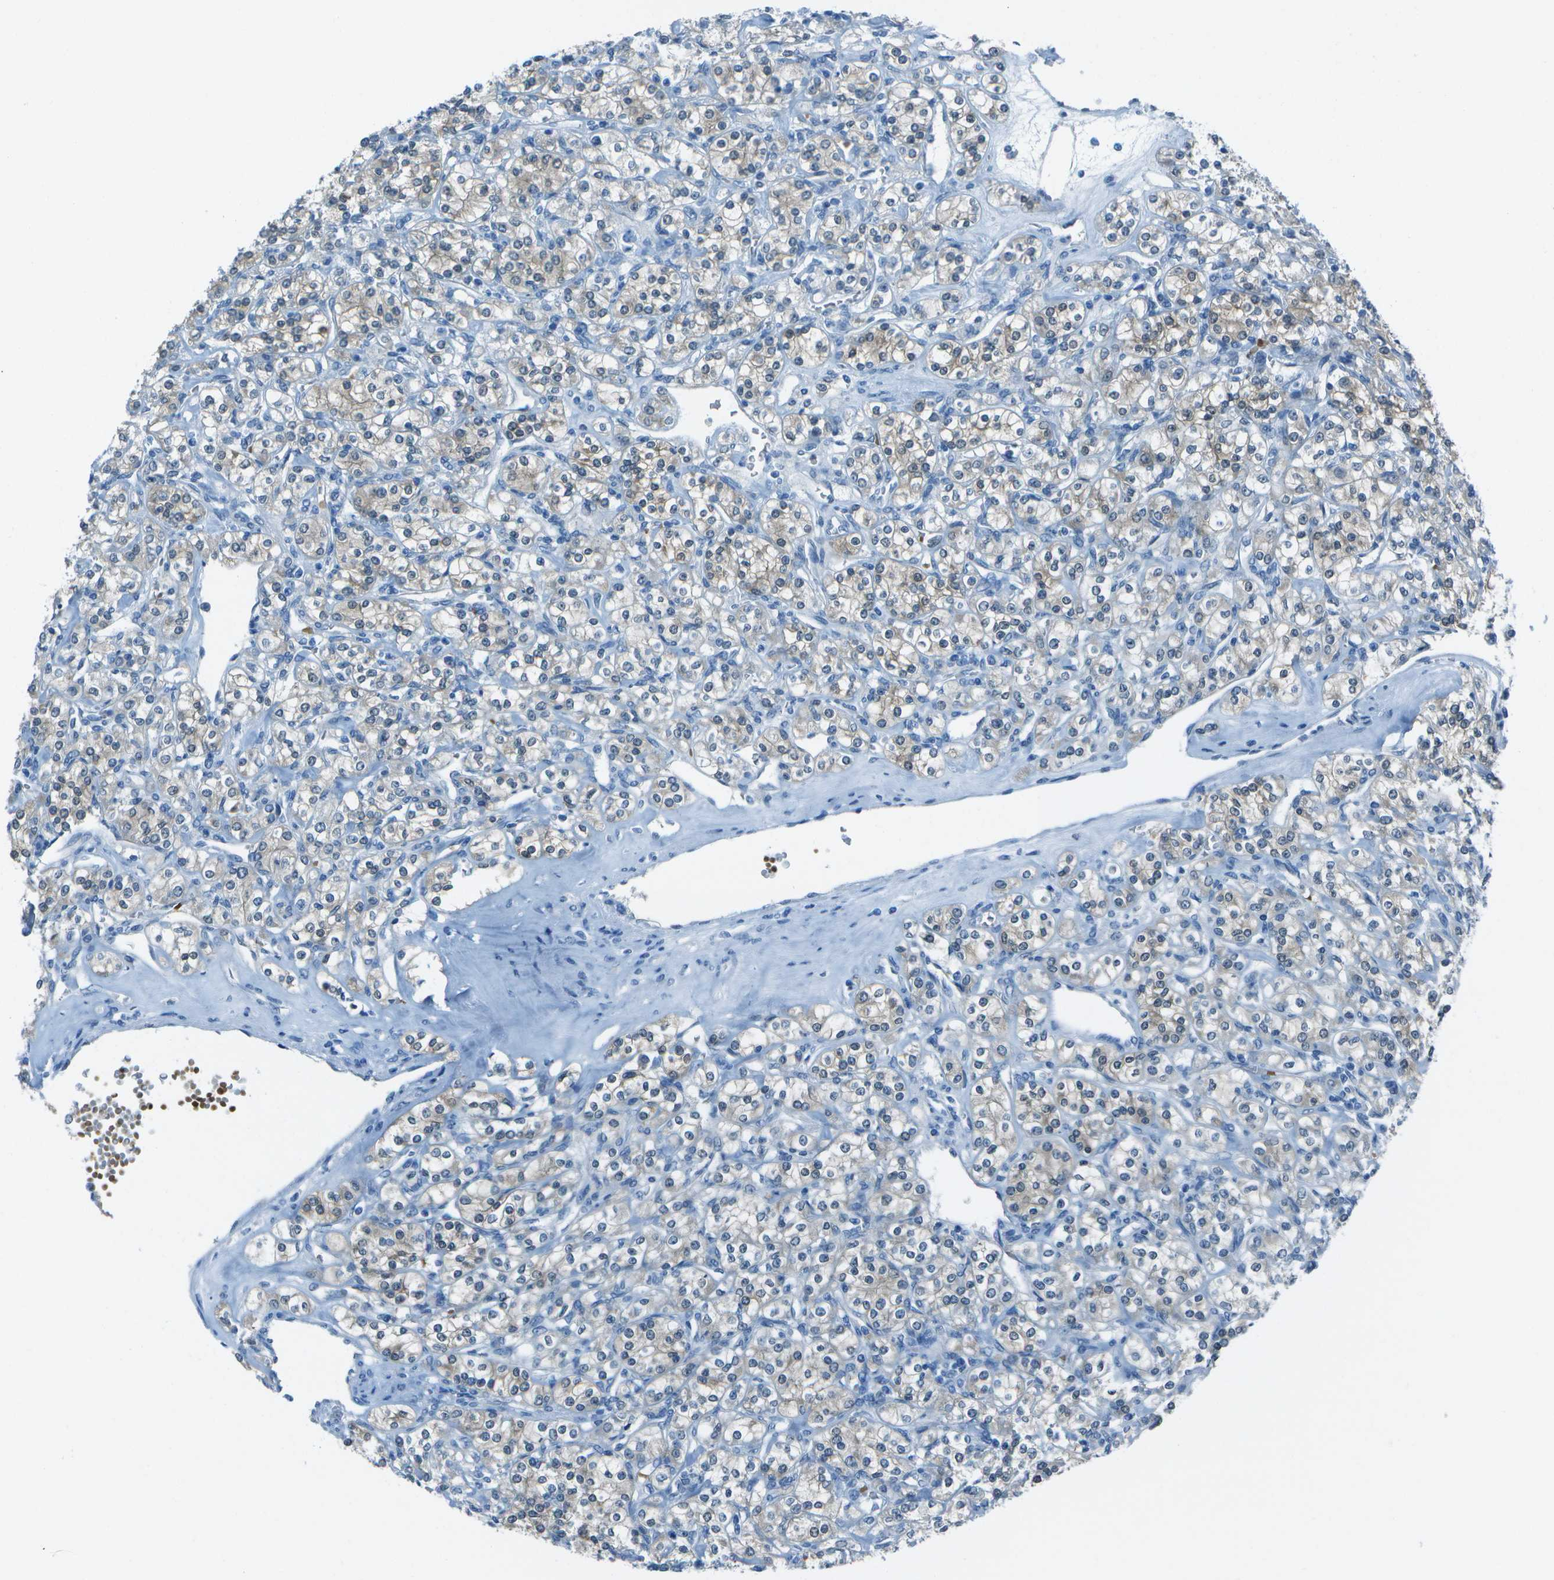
{"staining": {"intensity": "weak", "quantity": "25%-75%", "location": "cytoplasmic/membranous"}, "tissue": "renal cancer", "cell_type": "Tumor cells", "image_type": "cancer", "snomed": [{"axis": "morphology", "description": "Adenocarcinoma, NOS"}, {"axis": "topography", "description": "Kidney"}], "caption": "The photomicrograph shows immunohistochemical staining of renal cancer (adenocarcinoma). There is weak cytoplasmic/membranous positivity is identified in about 25%-75% of tumor cells.", "gene": "ASL", "patient": {"sex": "male", "age": 77}}